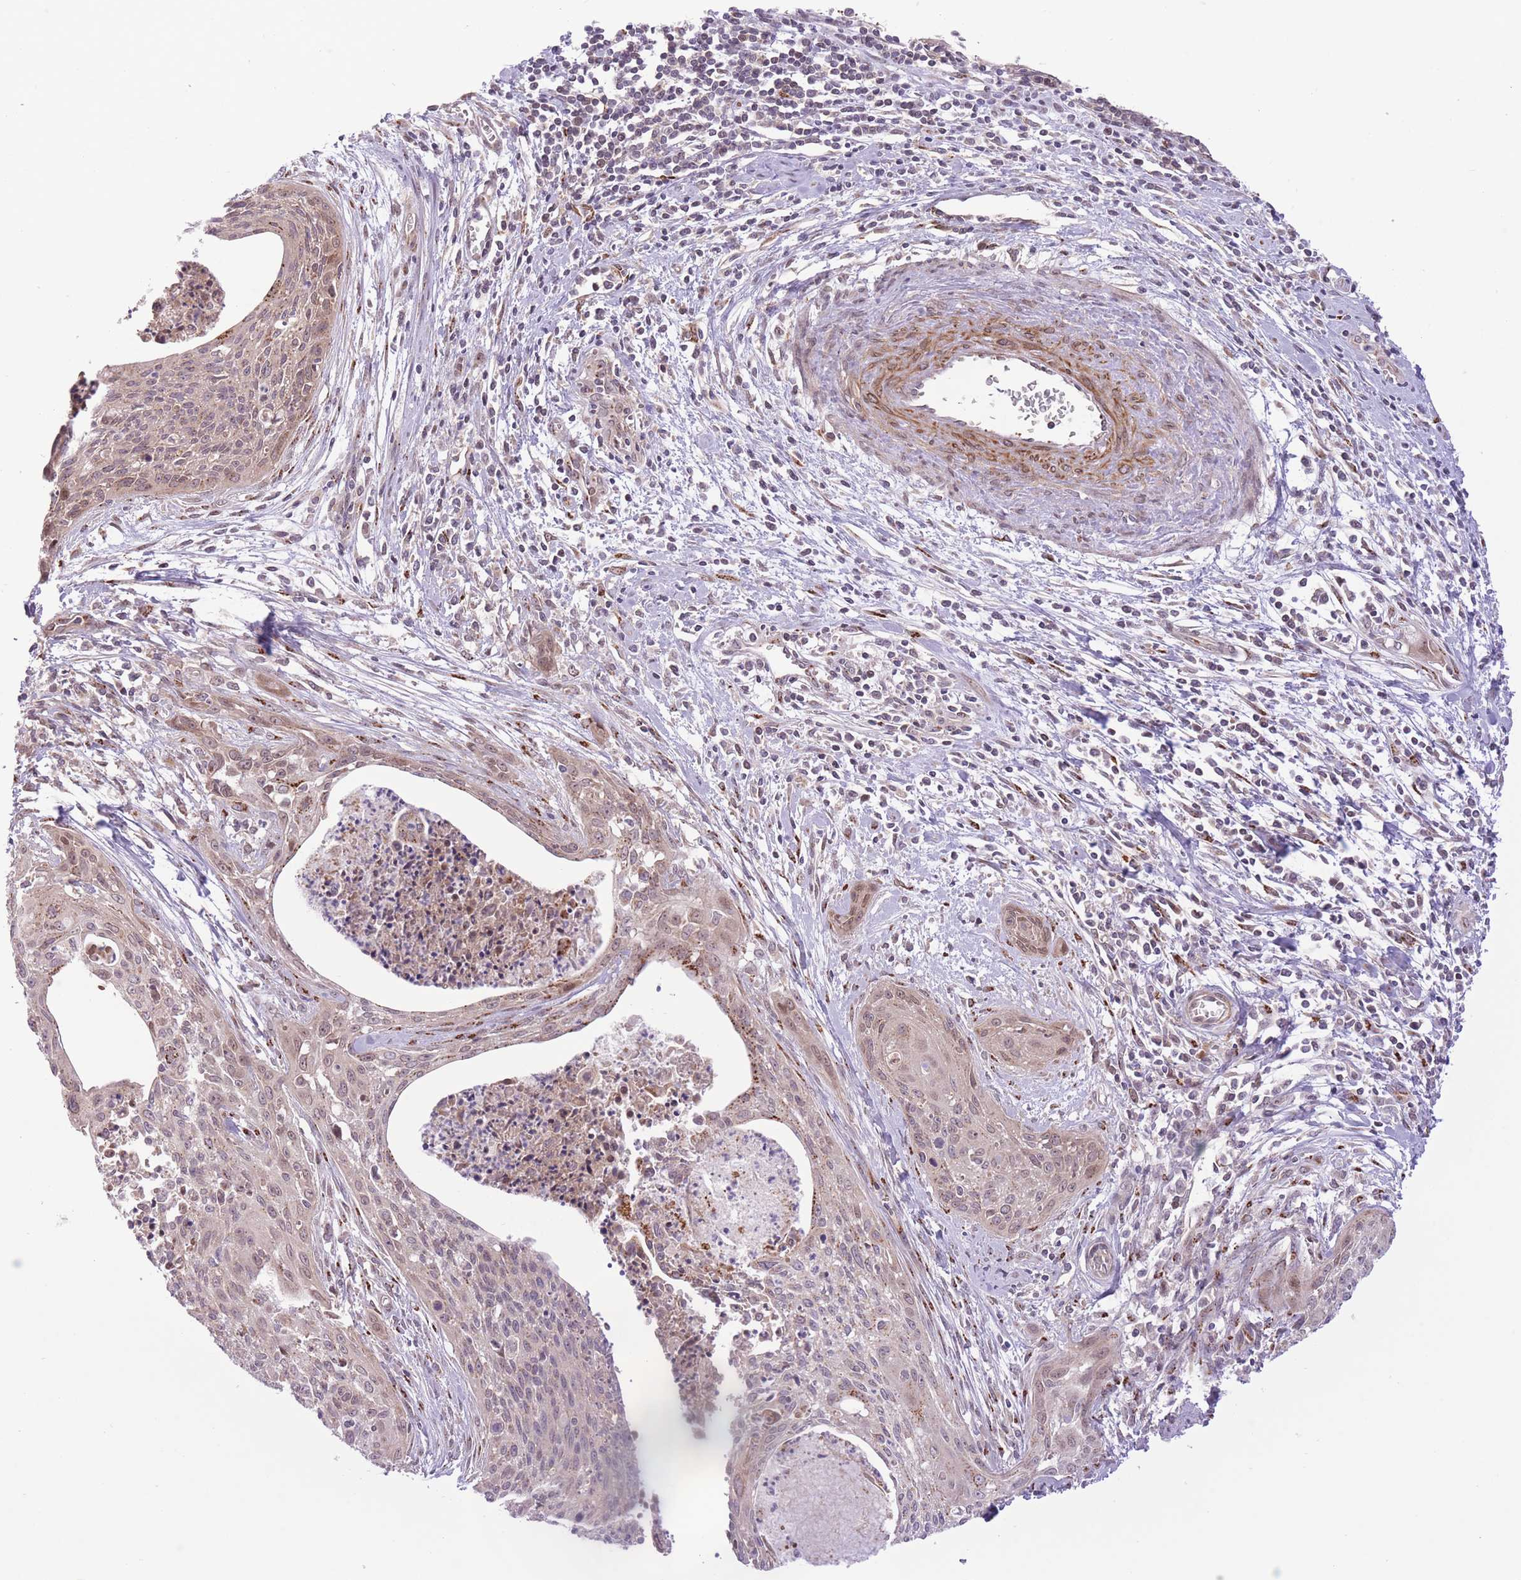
{"staining": {"intensity": "moderate", "quantity": "<25%", "location": "cytoplasmic/membranous"}, "tissue": "cervical cancer", "cell_type": "Tumor cells", "image_type": "cancer", "snomed": [{"axis": "morphology", "description": "Squamous cell carcinoma, NOS"}, {"axis": "topography", "description": "Cervix"}], "caption": "DAB (3,3'-diaminobenzidine) immunohistochemical staining of cervical cancer (squamous cell carcinoma) shows moderate cytoplasmic/membranous protein expression in about <25% of tumor cells.", "gene": "ZBED5", "patient": {"sex": "female", "age": 55}}